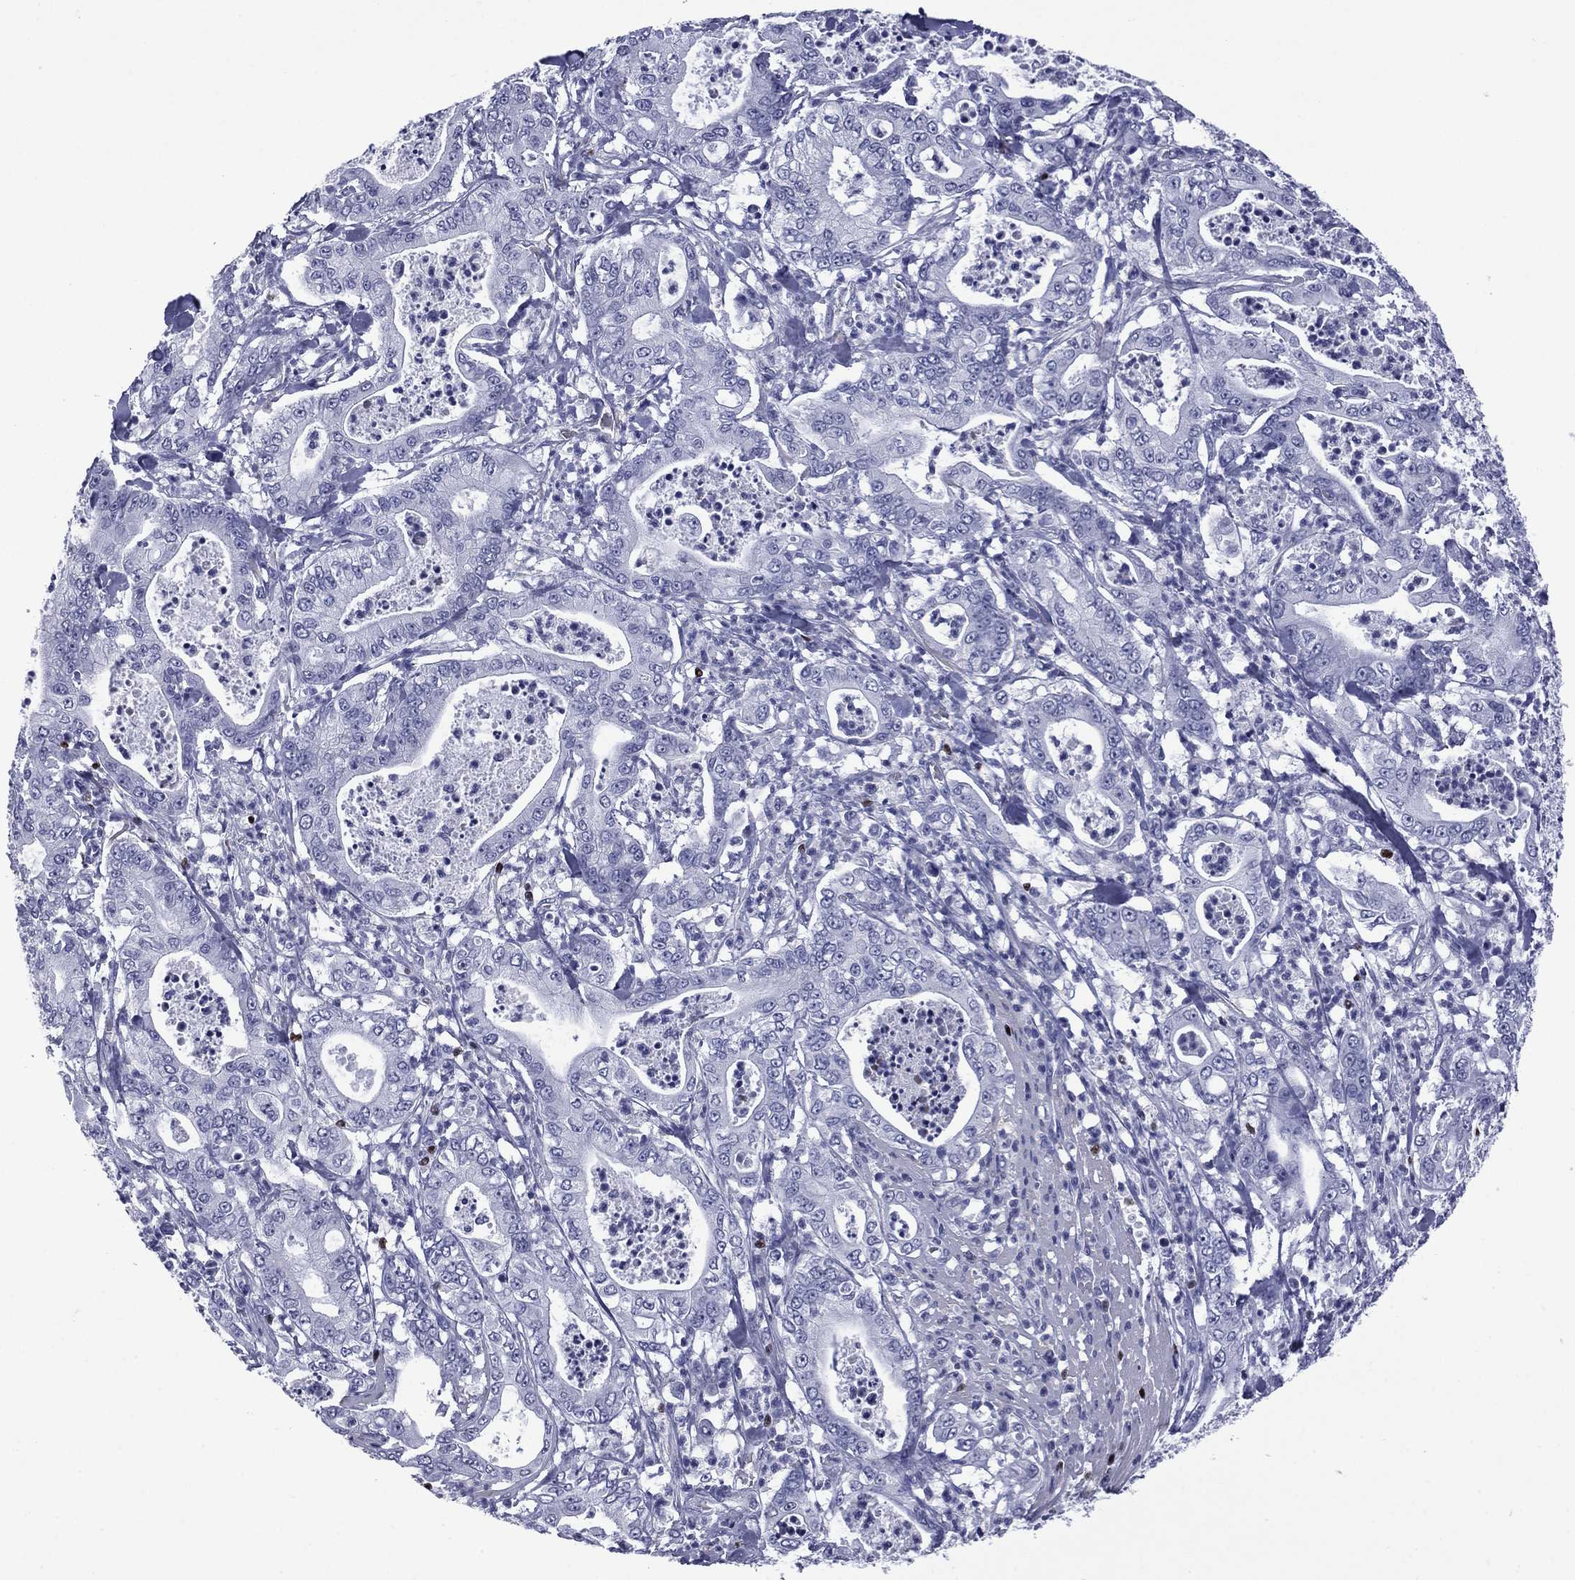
{"staining": {"intensity": "negative", "quantity": "none", "location": "none"}, "tissue": "pancreatic cancer", "cell_type": "Tumor cells", "image_type": "cancer", "snomed": [{"axis": "morphology", "description": "Adenocarcinoma, NOS"}, {"axis": "topography", "description": "Pancreas"}], "caption": "High magnification brightfield microscopy of pancreatic adenocarcinoma stained with DAB (brown) and counterstained with hematoxylin (blue): tumor cells show no significant expression. (Stains: DAB immunohistochemistry with hematoxylin counter stain, Microscopy: brightfield microscopy at high magnification).", "gene": "IKZF3", "patient": {"sex": "male", "age": 71}}